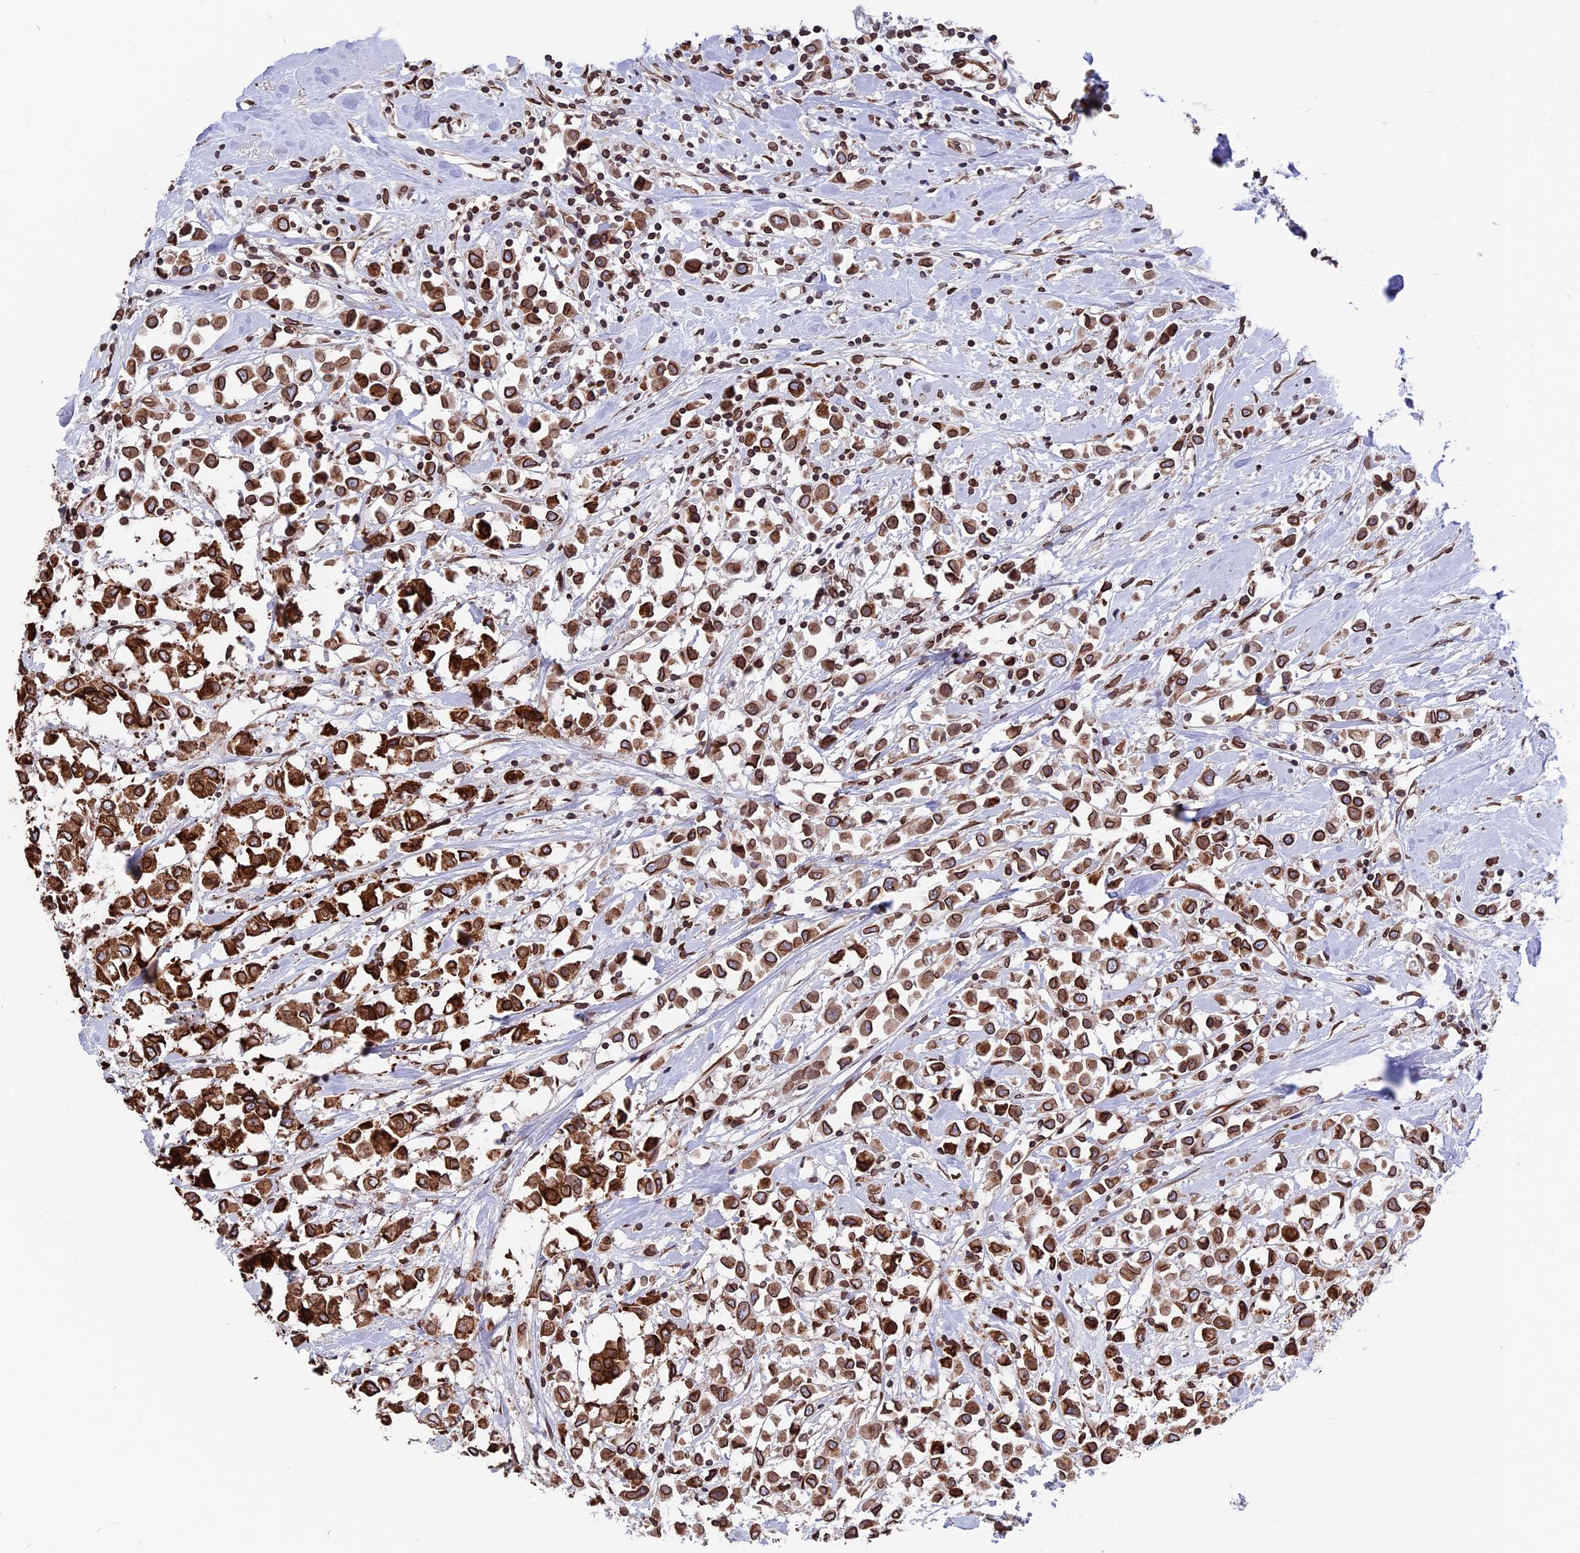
{"staining": {"intensity": "strong", "quantity": ">75%", "location": "cytoplasmic/membranous,nuclear"}, "tissue": "breast cancer", "cell_type": "Tumor cells", "image_type": "cancer", "snomed": [{"axis": "morphology", "description": "Duct carcinoma"}, {"axis": "topography", "description": "Breast"}], "caption": "Strong cytoplasmic/membranous and nuclear protein staining is appreciated in approximately >75% of tumor cells in infiltrating ductal carcinoma (breast). (DAB IHC with brightfield microscopy, high magnification).", "gene": "PTCHD4", "patient": {"sex": "female", "age": 61}}